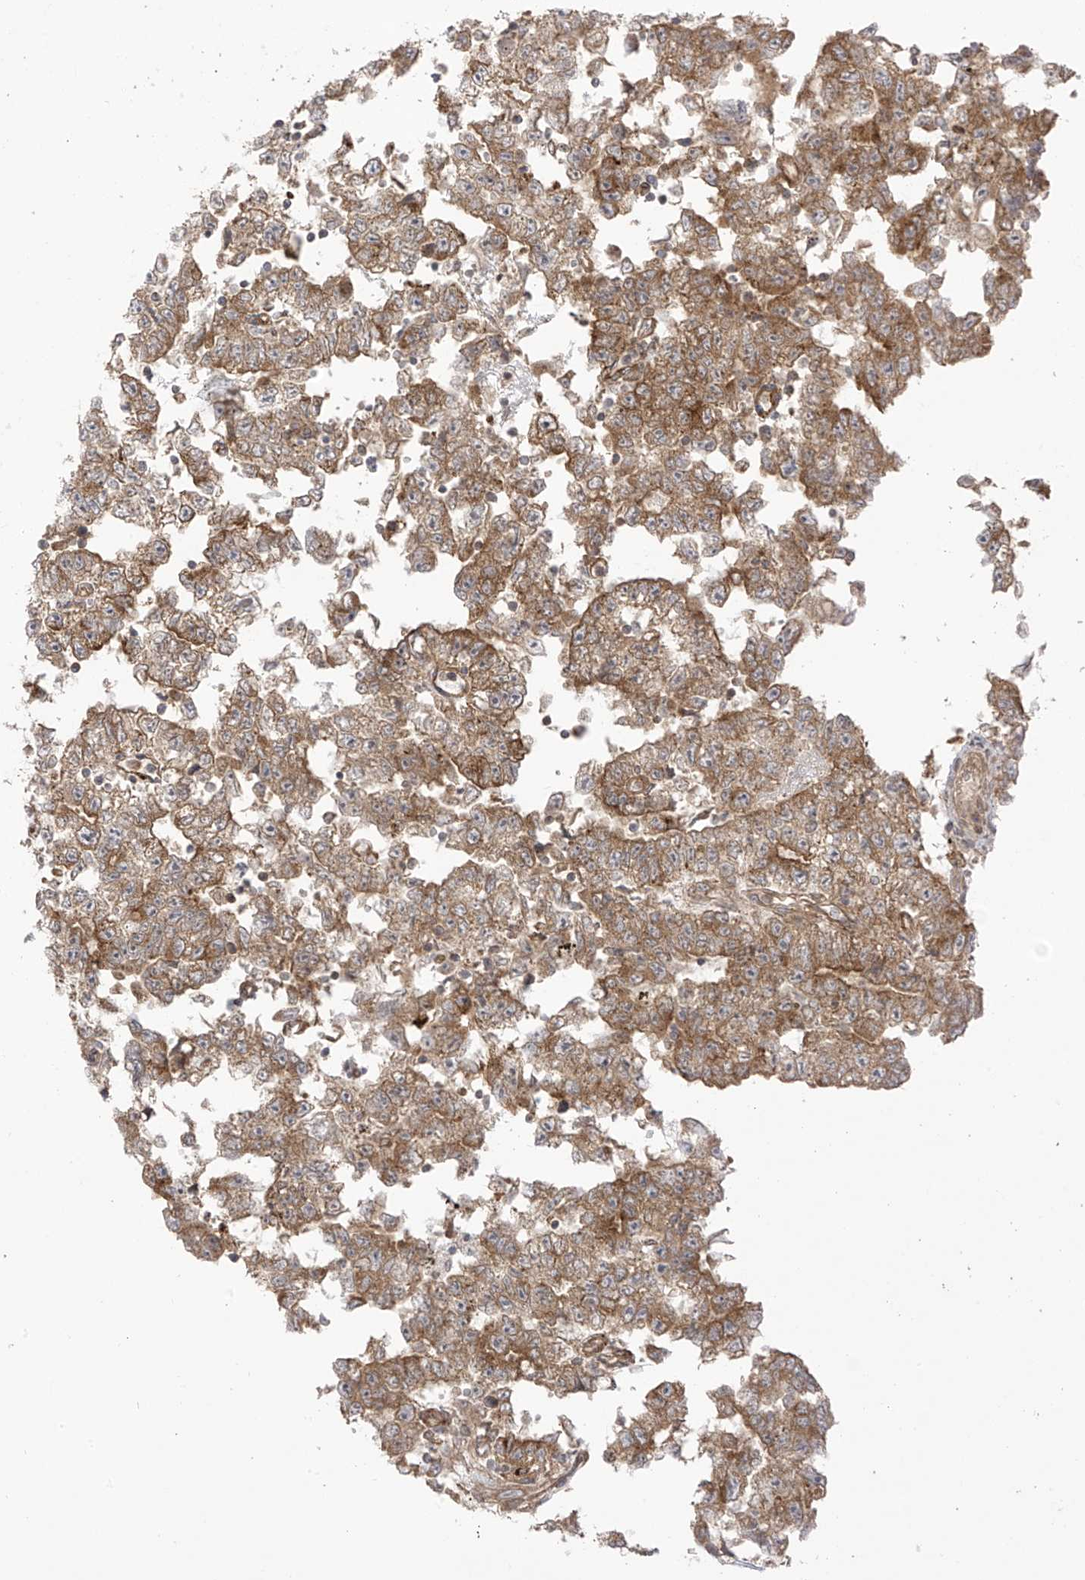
{"staining": {"intensity": "moderate", "quantity": ">75%", "location": "cytoplasmic/membranous"}, "tissue": "testis cancer", "cell_type": "Tumor cells", "image_type": "cancer", "snomed": [{"axis": "morphology", "description": "Carcinoma, Embryonal, NOS"}, {"axis": "topography", "description": "Testis"}], "caption": "An immunohistochemistry (IHC) photomicrograph of neoplastic tissue is shown. Protein staining in brown highlights moderate cytoplasmic/membranous positivity in testis embryonal carcinoma within tumor cells.", "gene": "REPS1", "patient": {"sex": "male", "age": 25}}